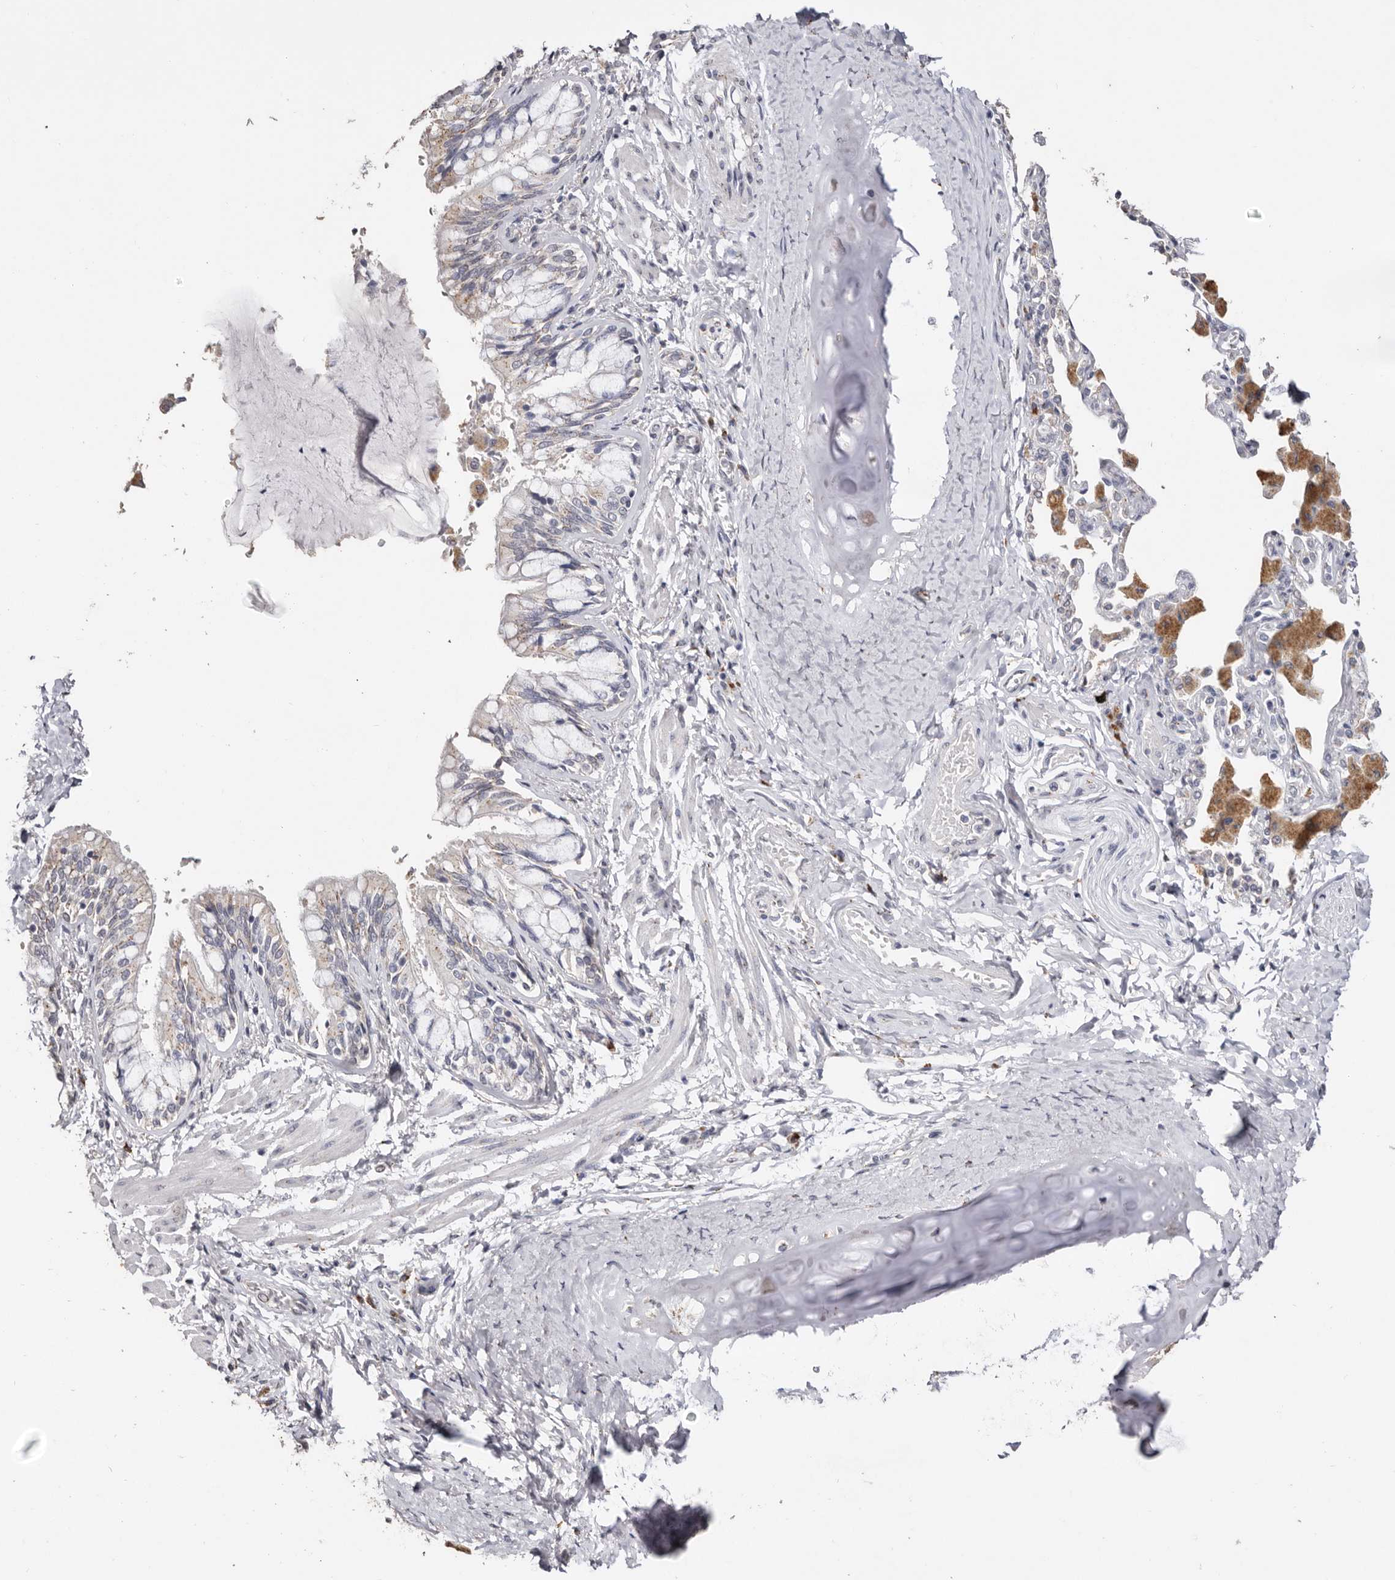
{"staining": {"intensity": "negative", "quantity": "none", "location": "none"}, "tissue": "bronchus", "cell_type": "Respiratory epithelial cells", "image_type": "normal", "snomed": [{"axis": "morphology", "description": "Normal tissue, NOS"}, {"axis": "morphology", "description": "Inflammation, NOS"}, {"axis": "topography", "description": "Bronchus"}, {"axis": "topography", "description": "Lung"}], "caption": "The micrograph demonstrates no staining of respiratory epithelial cells in unremarkable bronchus. (Brightfield microscopy of DAB IHC at high magnification).", "gene": "LGALS7B", "patient": {"sex": "female", "age": 46}}